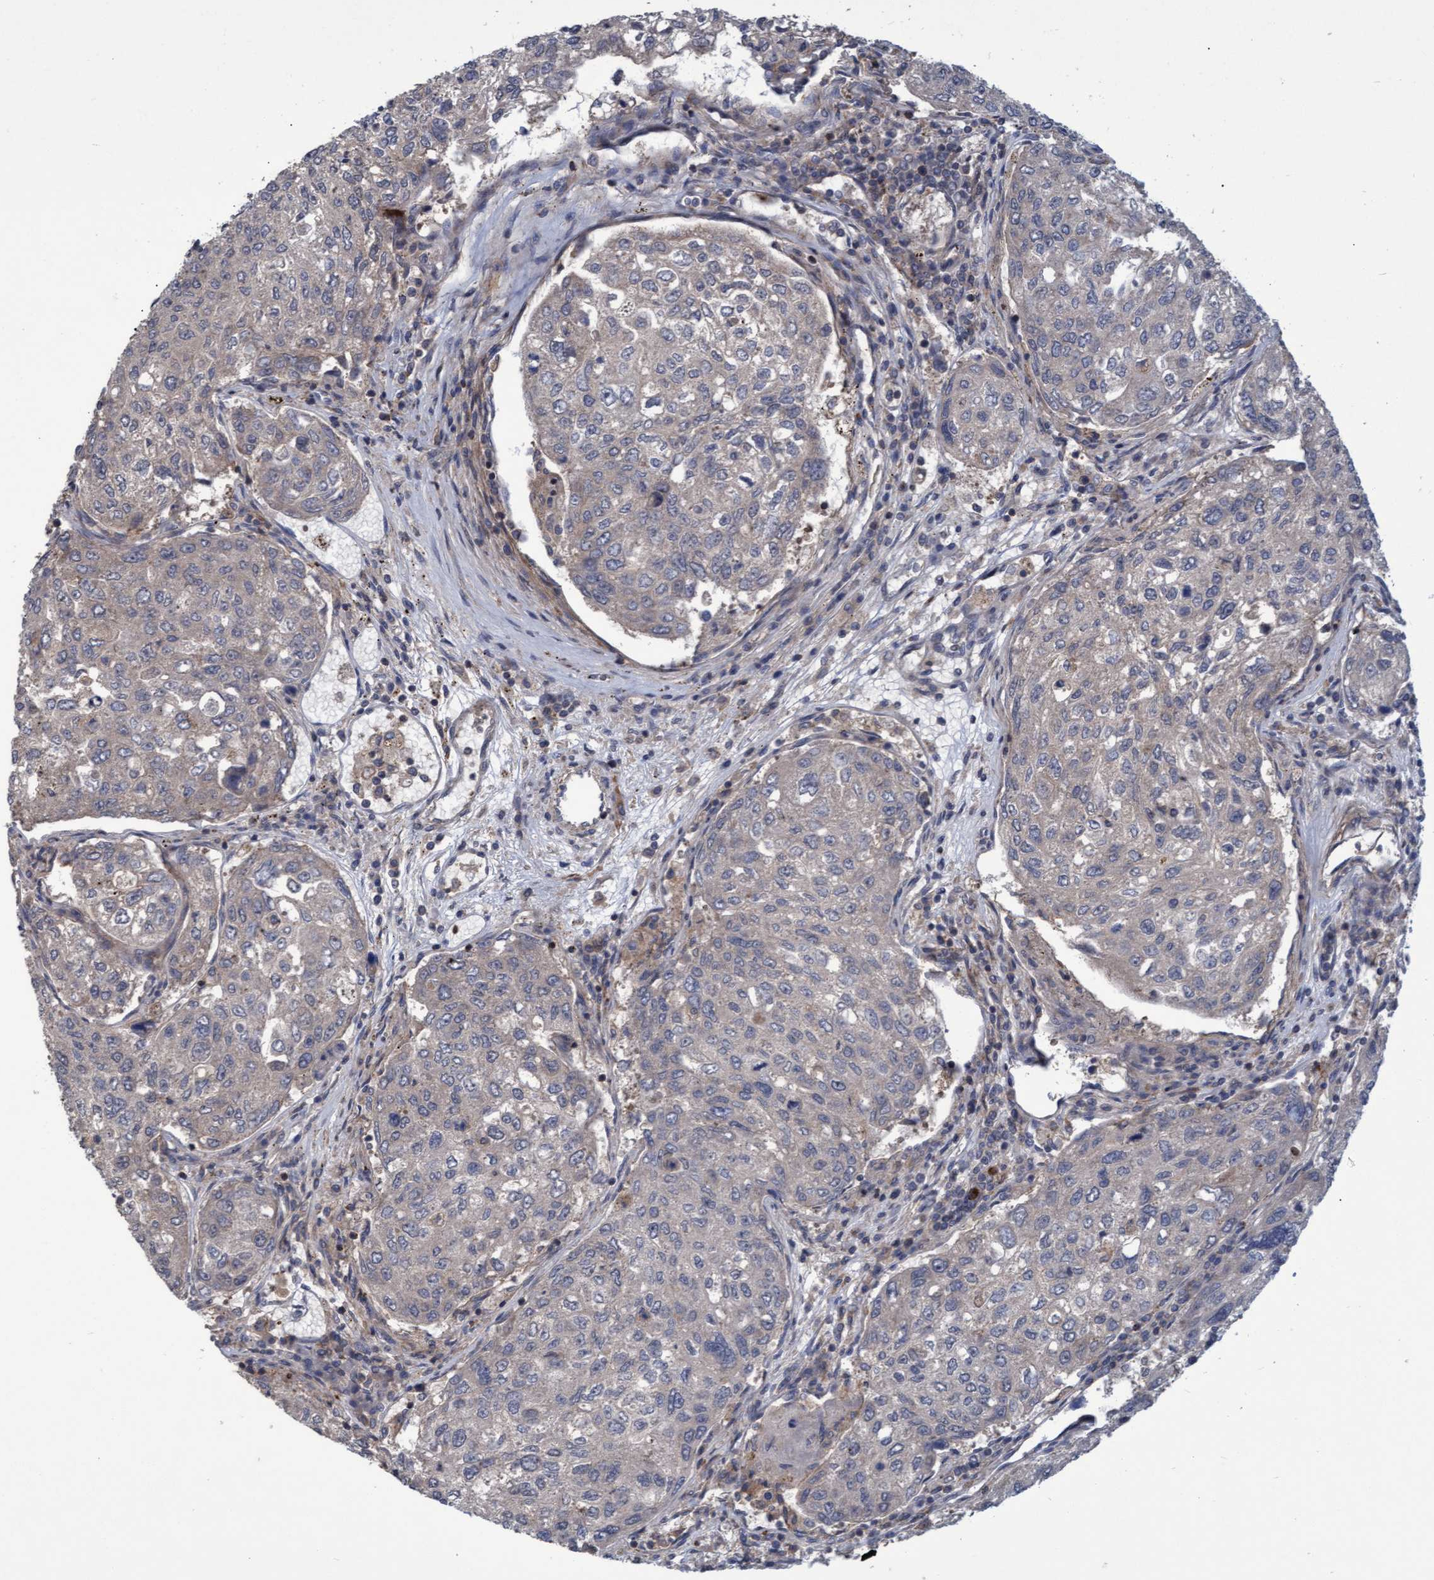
{"staining": {"intensity": "negative", "quantity": "none", "location": "none"}, "tissue": "urothelial cancer", "cell_type": "Tumor cells", "image_type": "cancer", "snomed": [{"axis": "morphology", "description": "Urothelial carcinoma, High grade"}, {"axis": "topography", "description": "Lymph node"}, {"axis": "topography", "description": "Urinary bladder"}], "caption": "An immunohistochemistry (IHC) histopathology image of urothelial cancer is shown. There is no staining in tumor cells of urothelial cancer.", "gene": "NAA15", "patient": {"sex": "male", "age": 51}}